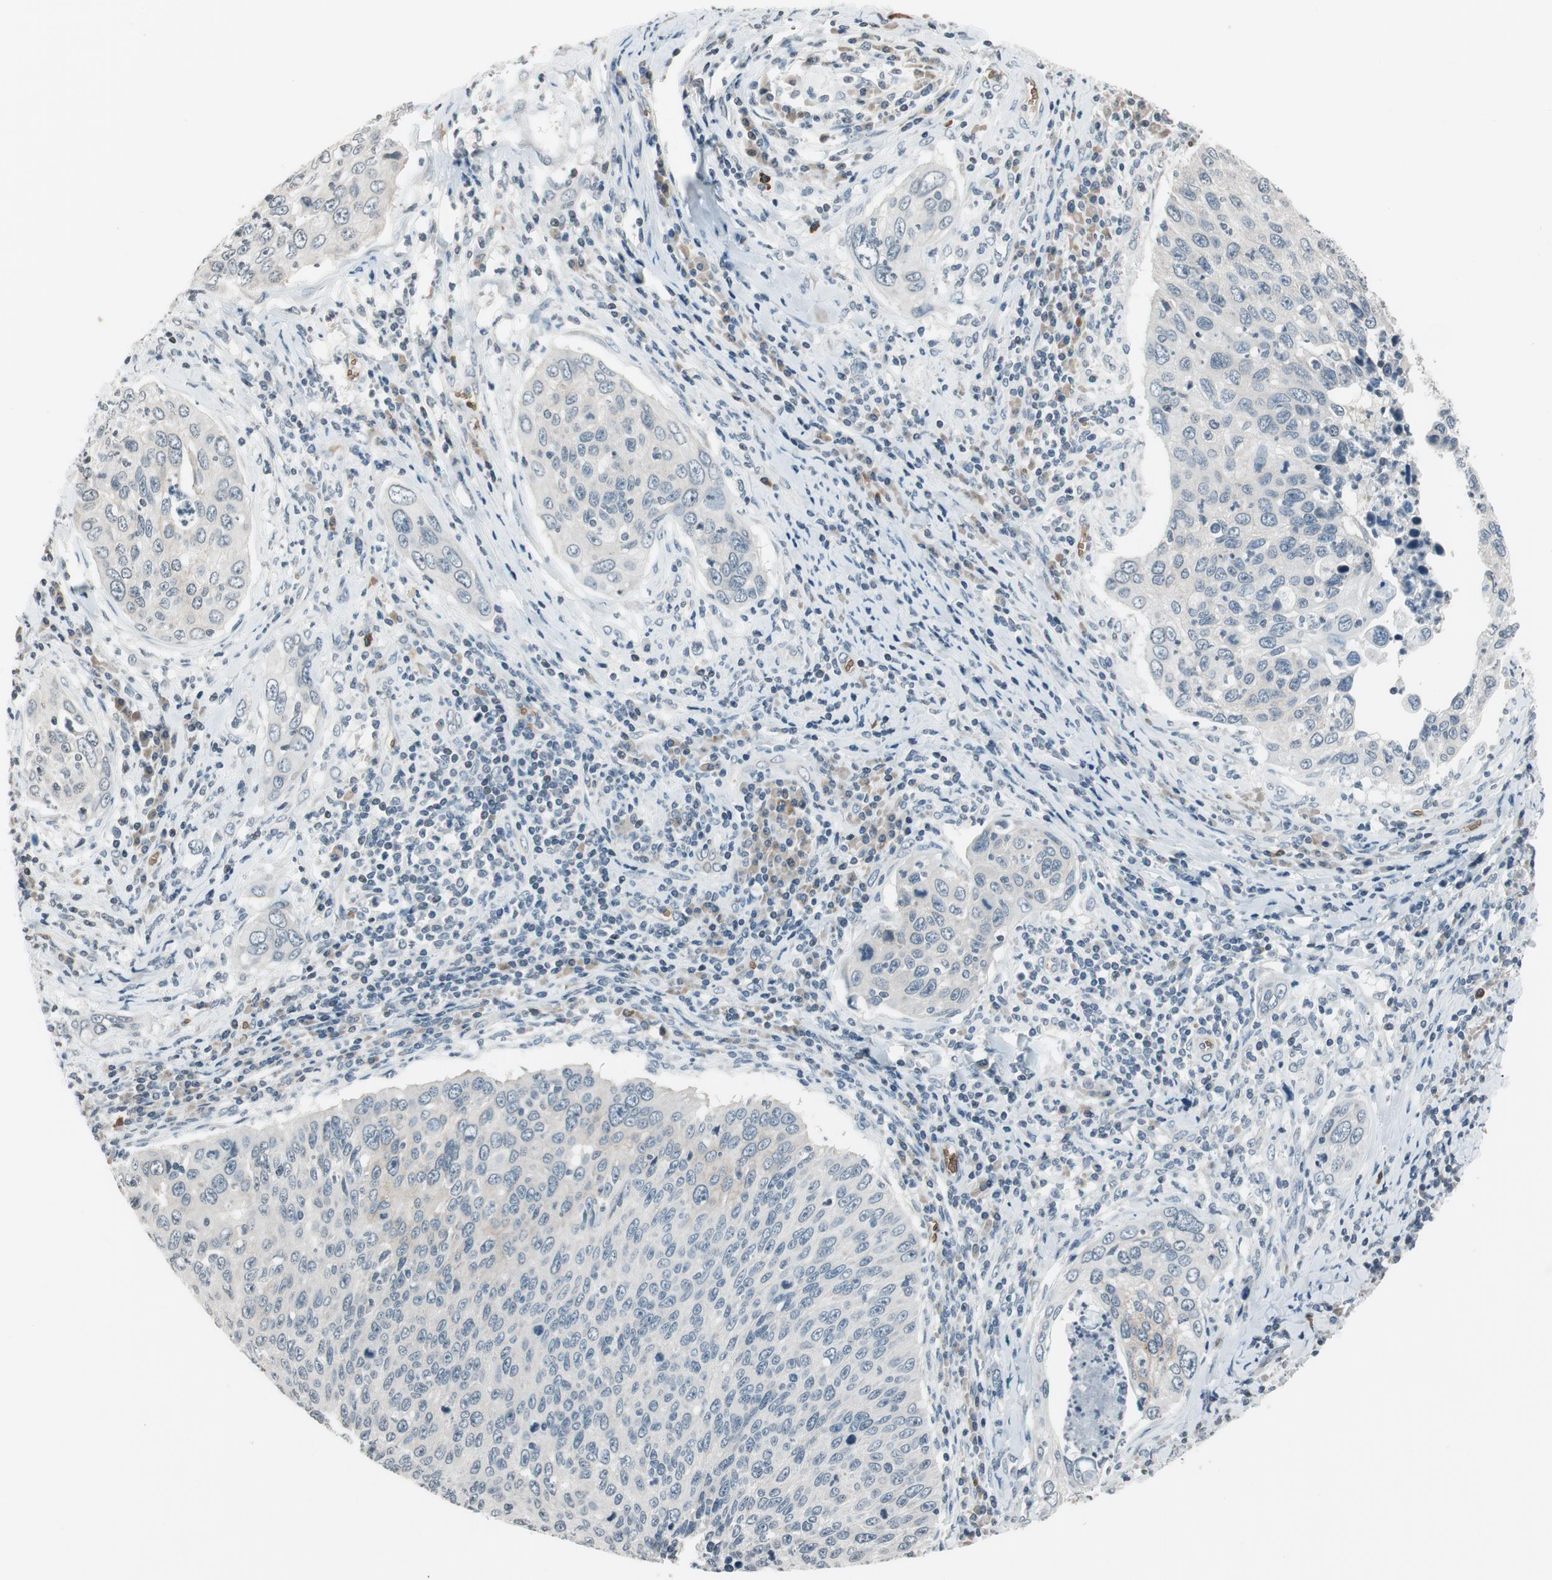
{"staining": {"intensity": "negative", "quantity": "none", "location": "none"}, "tissue": "cervical cancer", "cell_type": "Tumor cells", "image_type": "cancer", "snomed": [{"axis": "morphology", "description": "Squamous cell carcinoma, NOS"}, {"axis": "topography", "description": "Cervix"}], "caption": "DAB immunohistochemical staining of human cervical cancer demonstrates no significant expression in tumor cells.", "gene": "GYPC", "patient": {"sex": "female", "age": 53}}